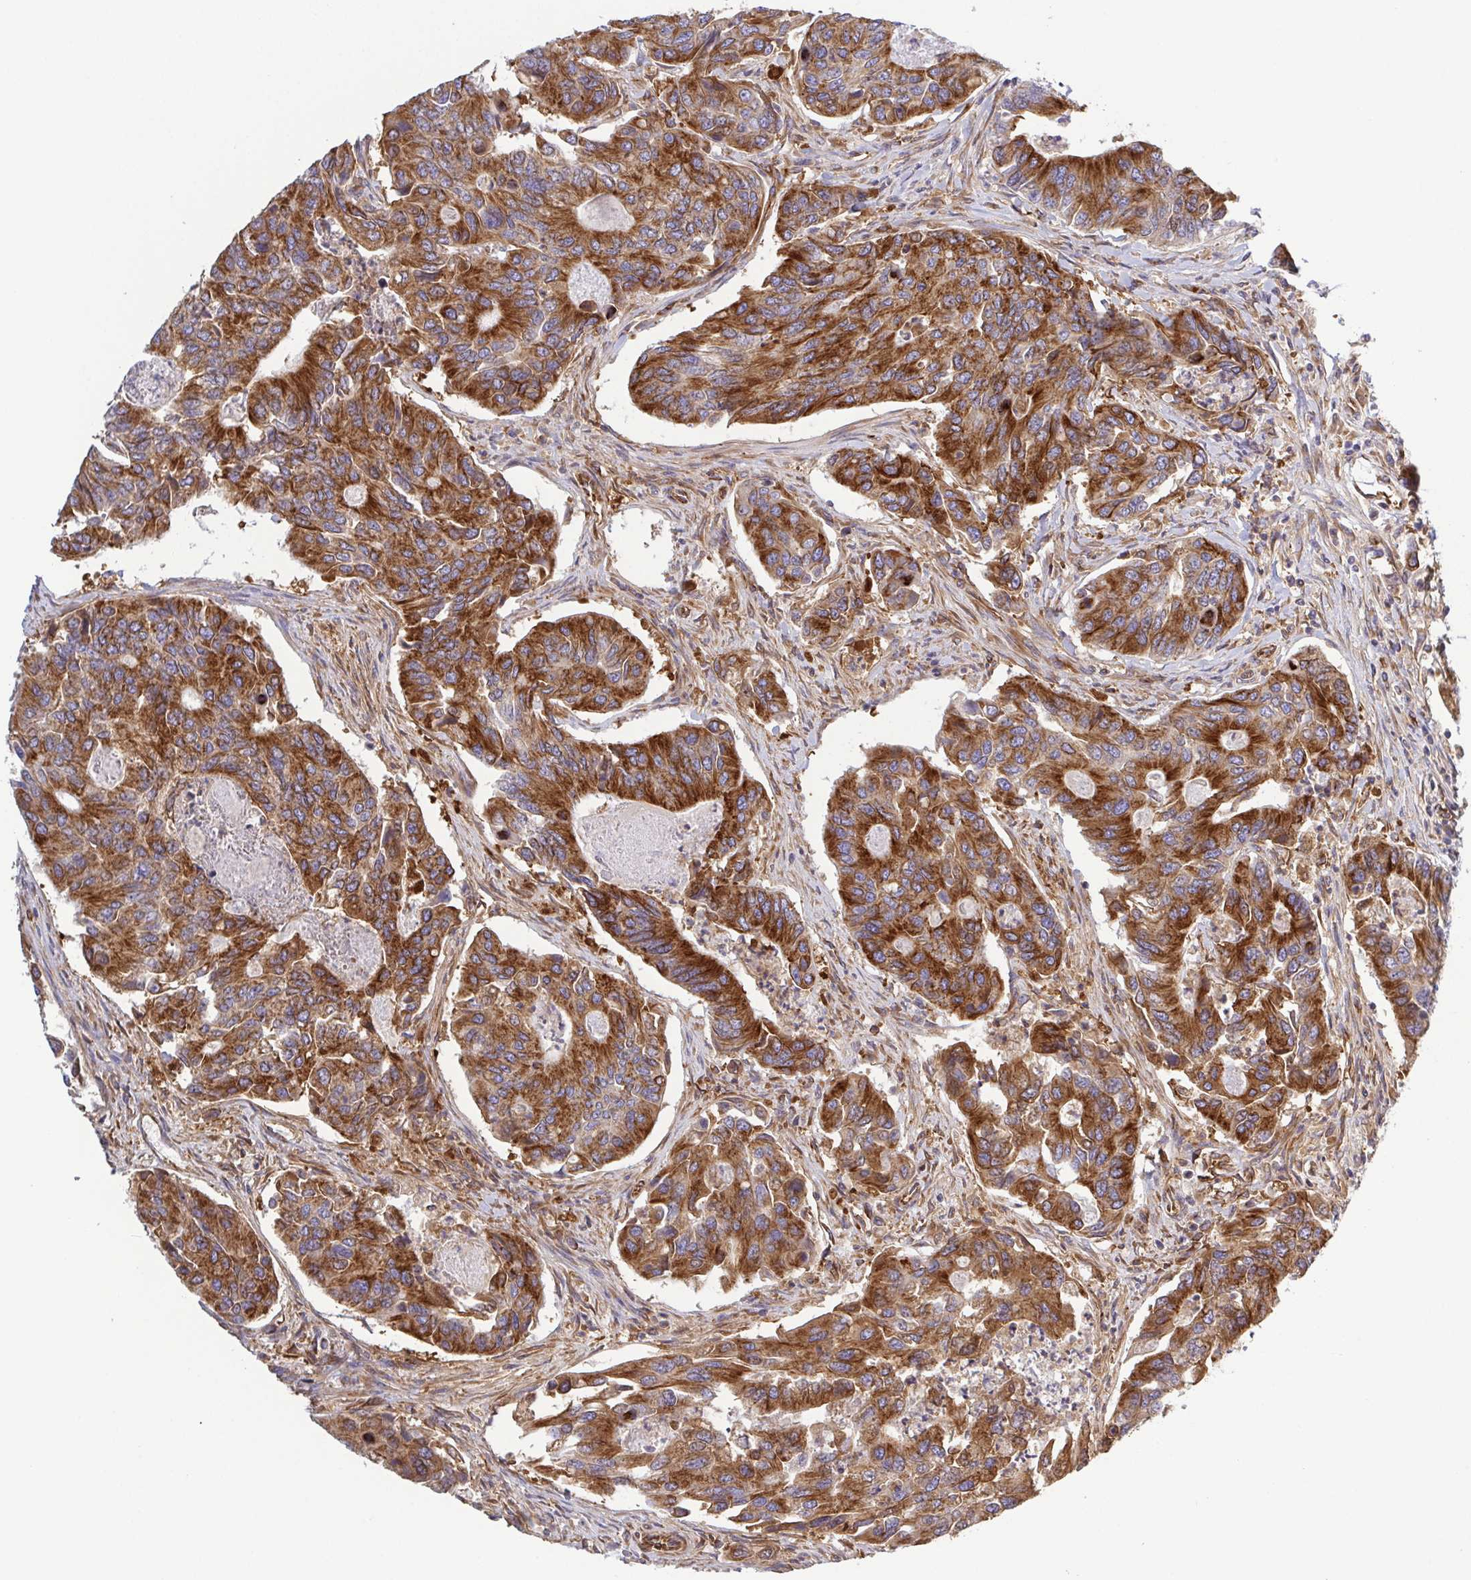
{"staining": {"intensity": "strong", "quantity": ">75%", "location": "cytoplasmic/membranous"}, "tissue": "colorectal cancer", "cell_type": "Tumor cells", "image_type": "cancer", "snomed": [{"axis": "morphology", "description": "Adenocarcinoma, NOS"}, {"axis": "topography", "description": "Colon"}], "caption": "An image of colorectal cancer stained for a protein displays strong cytoplasmic/membranous brown staining in tumor cells. (IHC, brightfield microscopy, high magnification).", "gene": "KIF5B", "patient": {"sex": "female", "age": 67}}